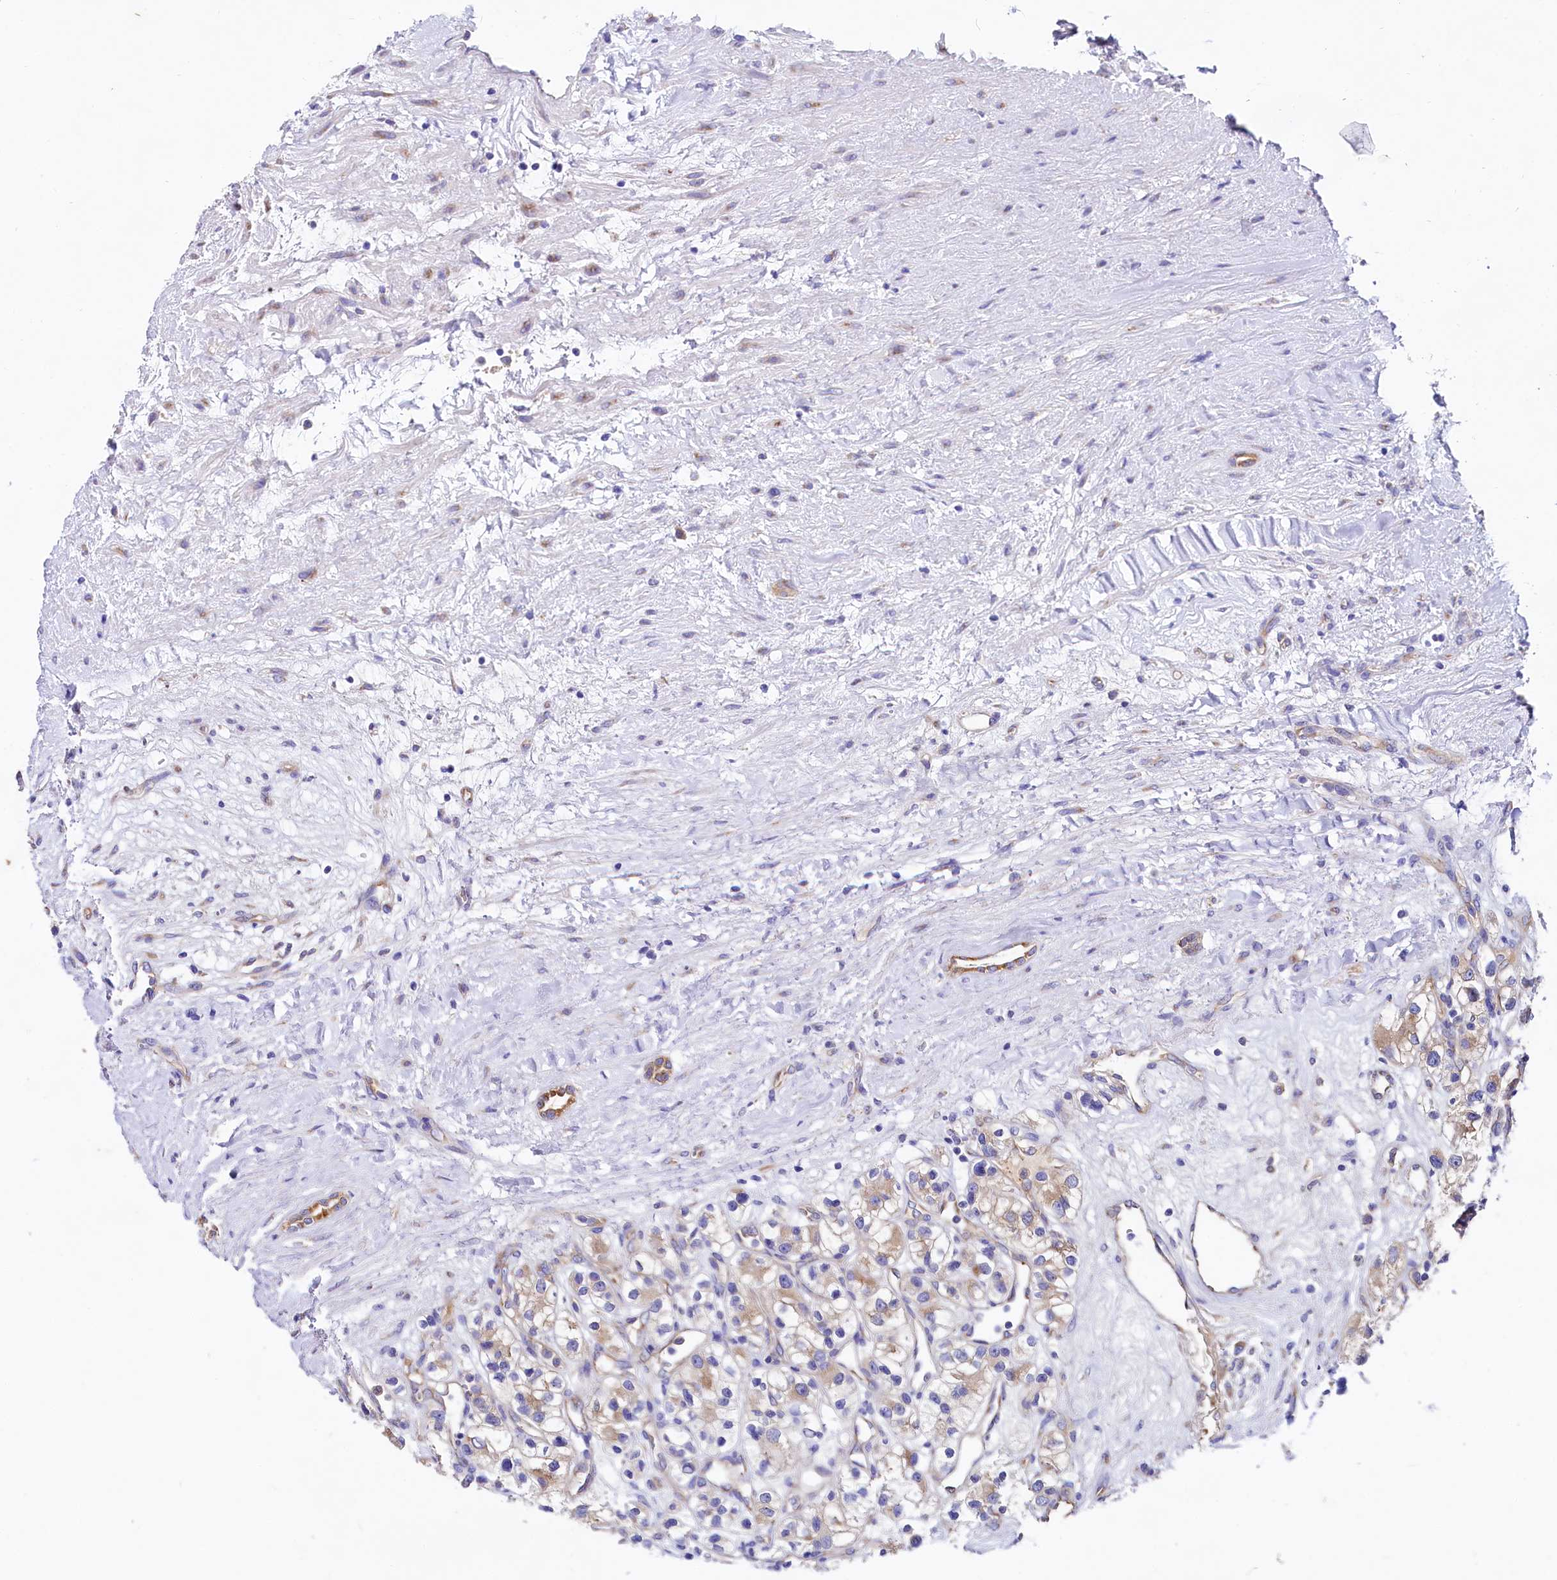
{"staining": {"intensity": "weak", "quantity": "25%-75%", "location": "cytoplasmic/membranous"}, "tissue": "renal cancer", "cell_type": "Tumor cells", "image_type": "cancer", "snomed": [{"axis": "morphology", "description": "Adenocarcinoma, NOS"}, {"axis": "topography", "description": "Kidney"}], "caption": "Weak cytoplasmic/membranous positivity for a protein is identified in about 25%-75% of tumor cells of renal cancer using immunohistochemistry (IHC).", "gene": "QARS1", "patient": {"sex": "female", "age": 57}}